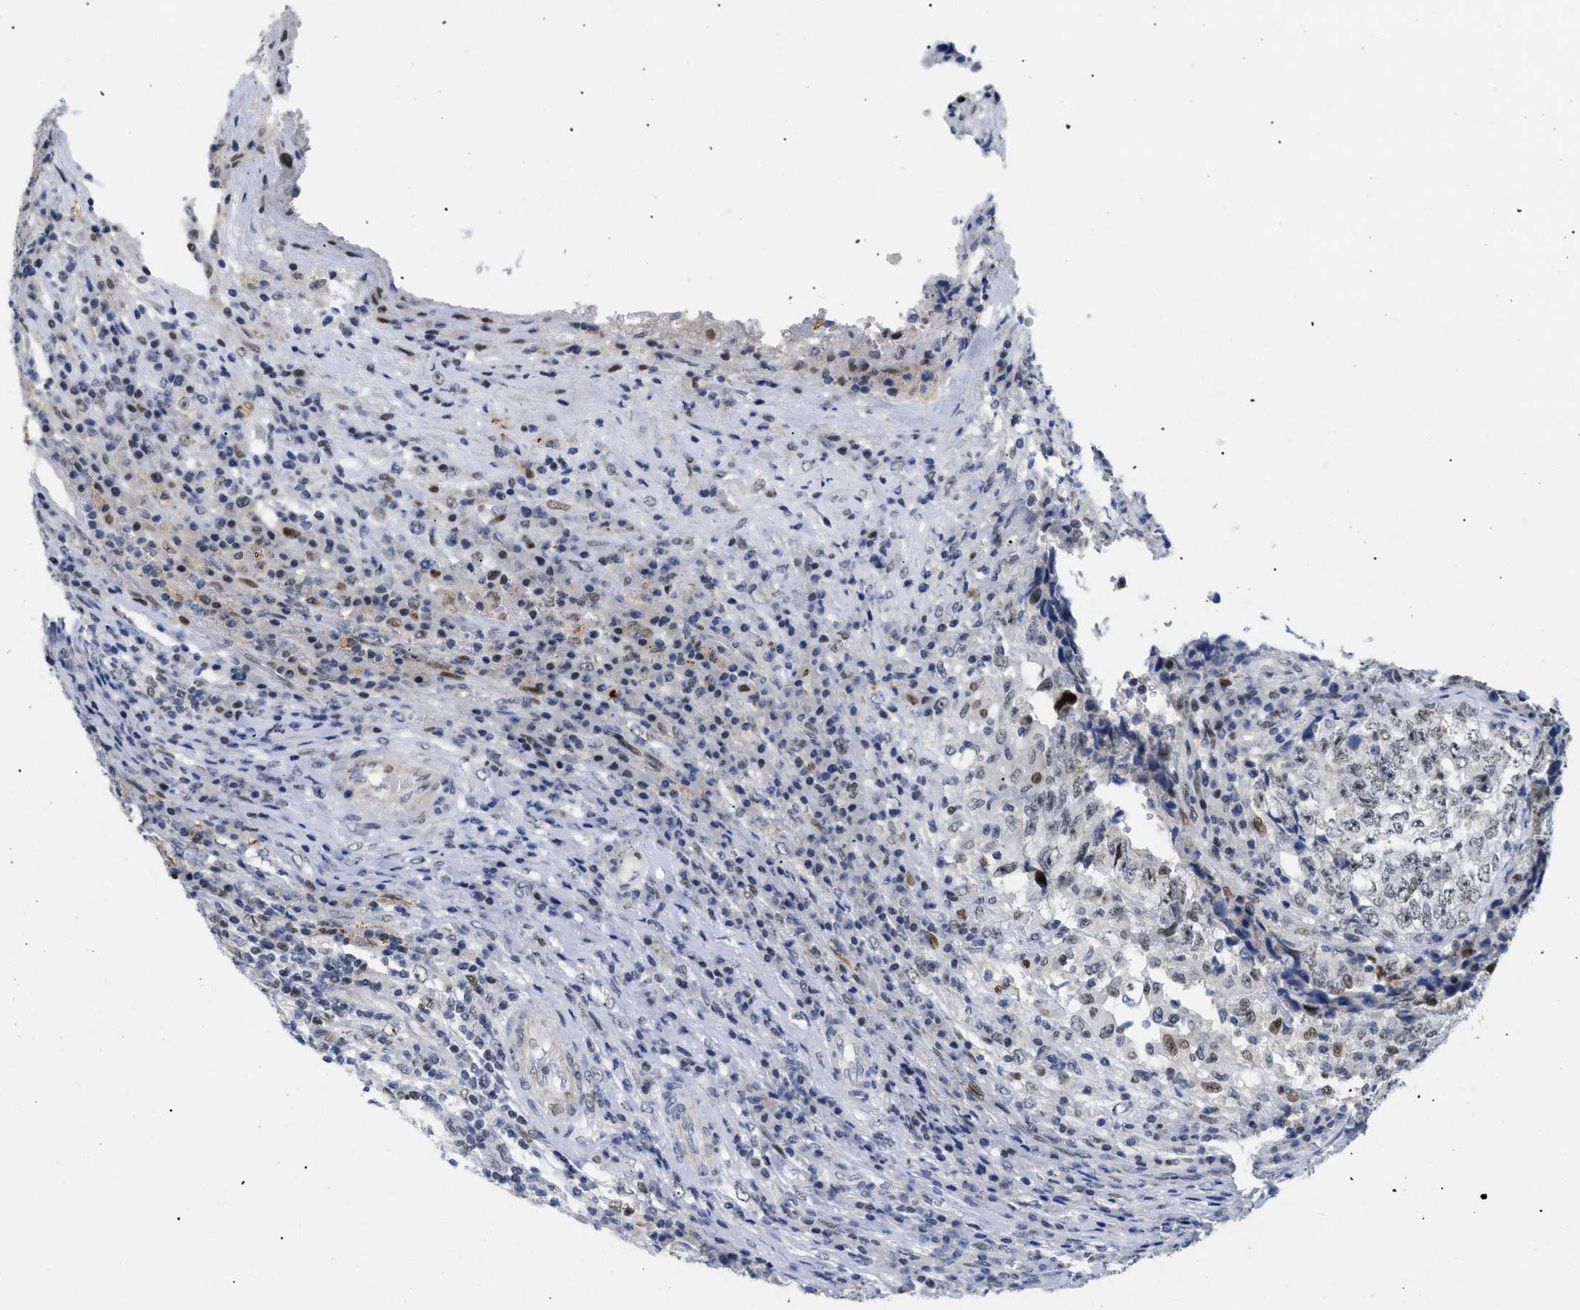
{"staining": {"intensity": "moderate", "quantity": "25%-75%", "location": "nuclear"}, "tissue": "testis cancer", "cell_type": "Tumor cells", "image_type": "cancer", "snomed": [{"axis": "morphology", "description": "Necrosis, NOS"}, {"axis": "morphology", "description": "Carcinoma, Embryonal, NOS"}, {"axis": "topography", "description": "Testis"}], "caption": "Protein expression by immunohistochemistry (IHC) shows moderate nuclear positivity in about 25%-75% of tumor cells in testis embryonal carcinoma.", "gene": "MED1", "patient": {"sex": "male", "age": 19}}